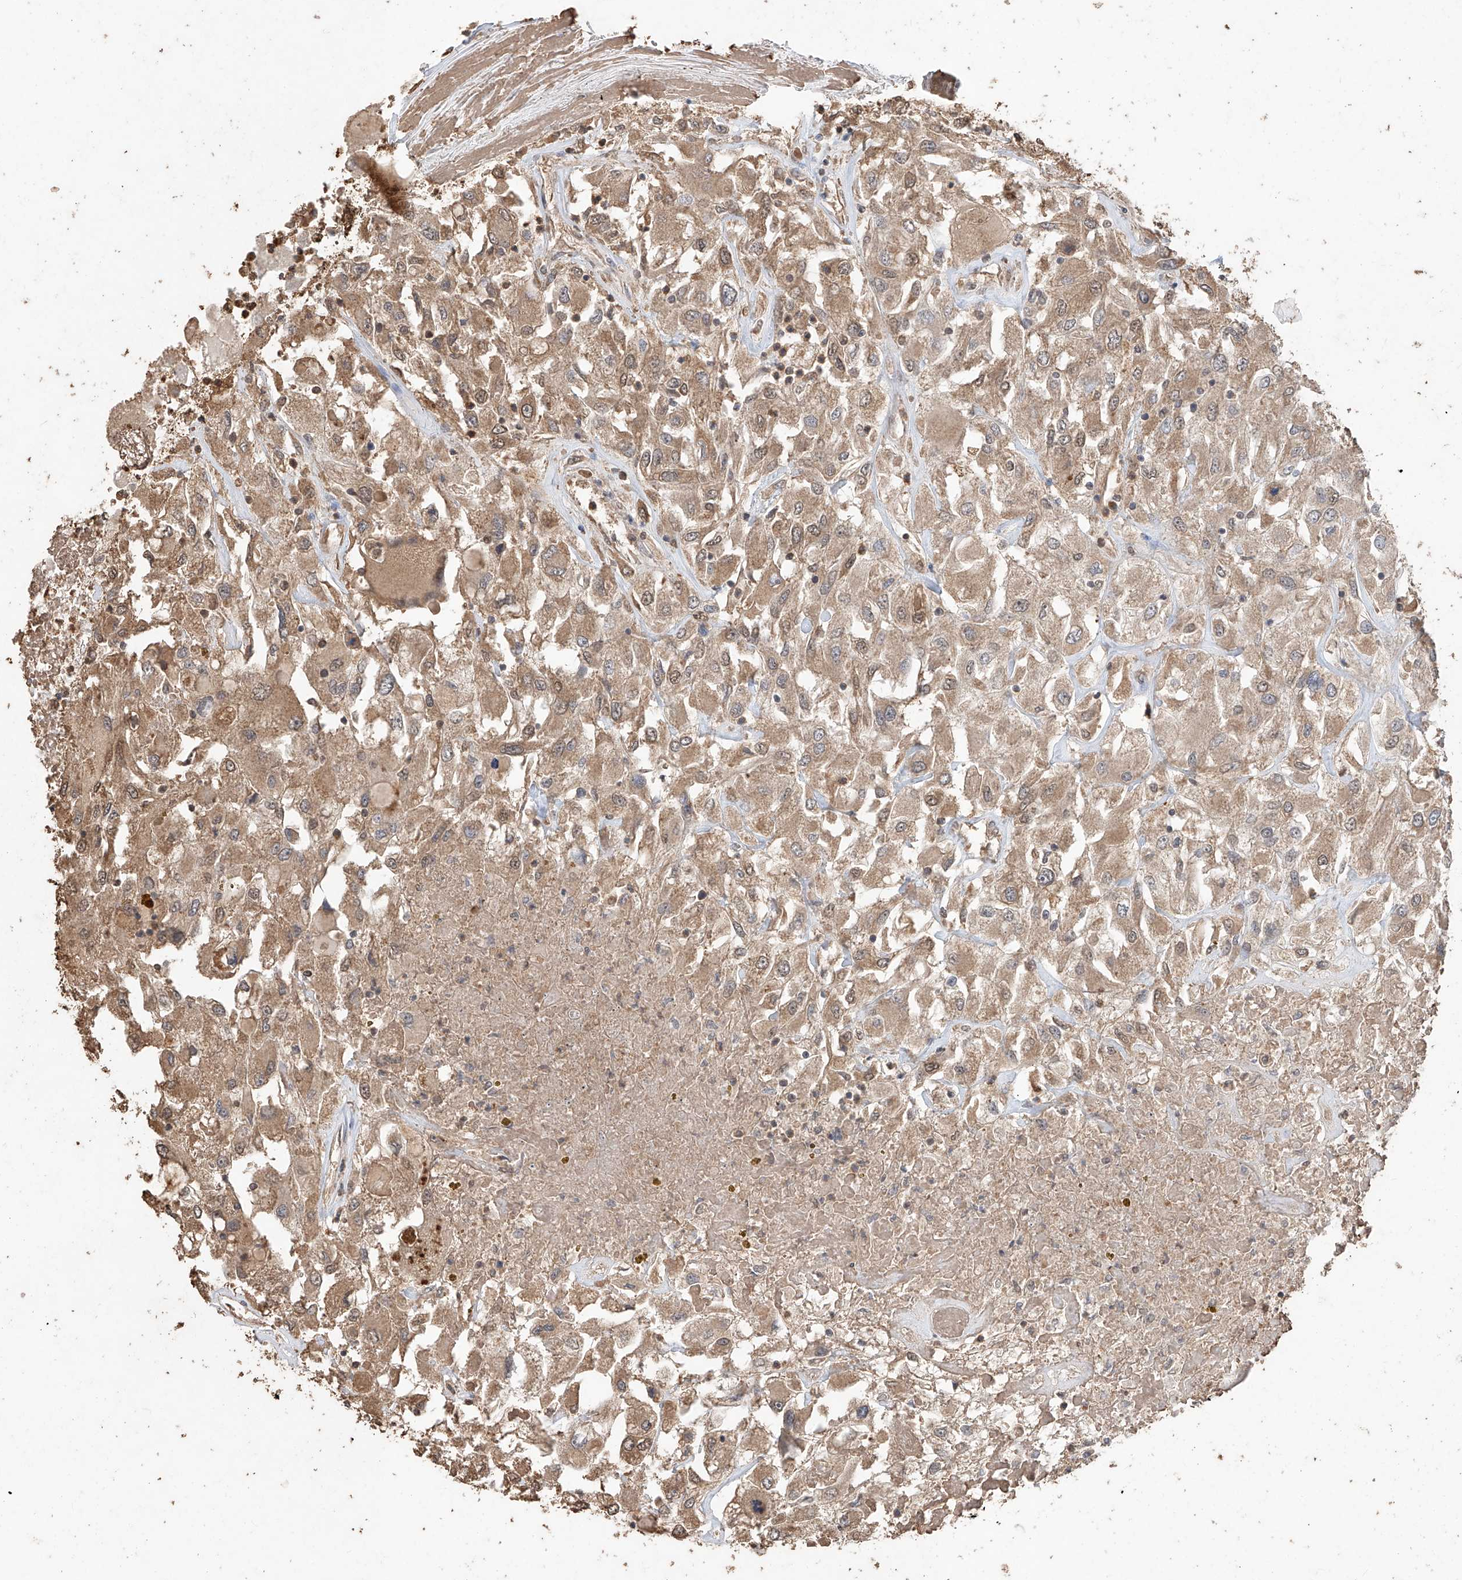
{"staining": {"intensity": "moderate", "quantity": ">75%", "location": "cytoplasmic/membranous"}, "tissue": "renal cancer", "cell_type": "Tumor cells", "image_type": "cancer", "snomed": [{"axis": "morphology", "description": "Adenocarcinoma, NOS"}, {"axis": "topography", "description": "Kidney"}], "caption": "The photomicrograph demonstrates immunohistochemical staining of adenocarcinoma (renal). There is moderate cytoplasmic/membranous expression is appreciated in approximately >75% of tumor cells.", "gene": "ELOVL1", "patient": {"sex": "female", "age": 52}}